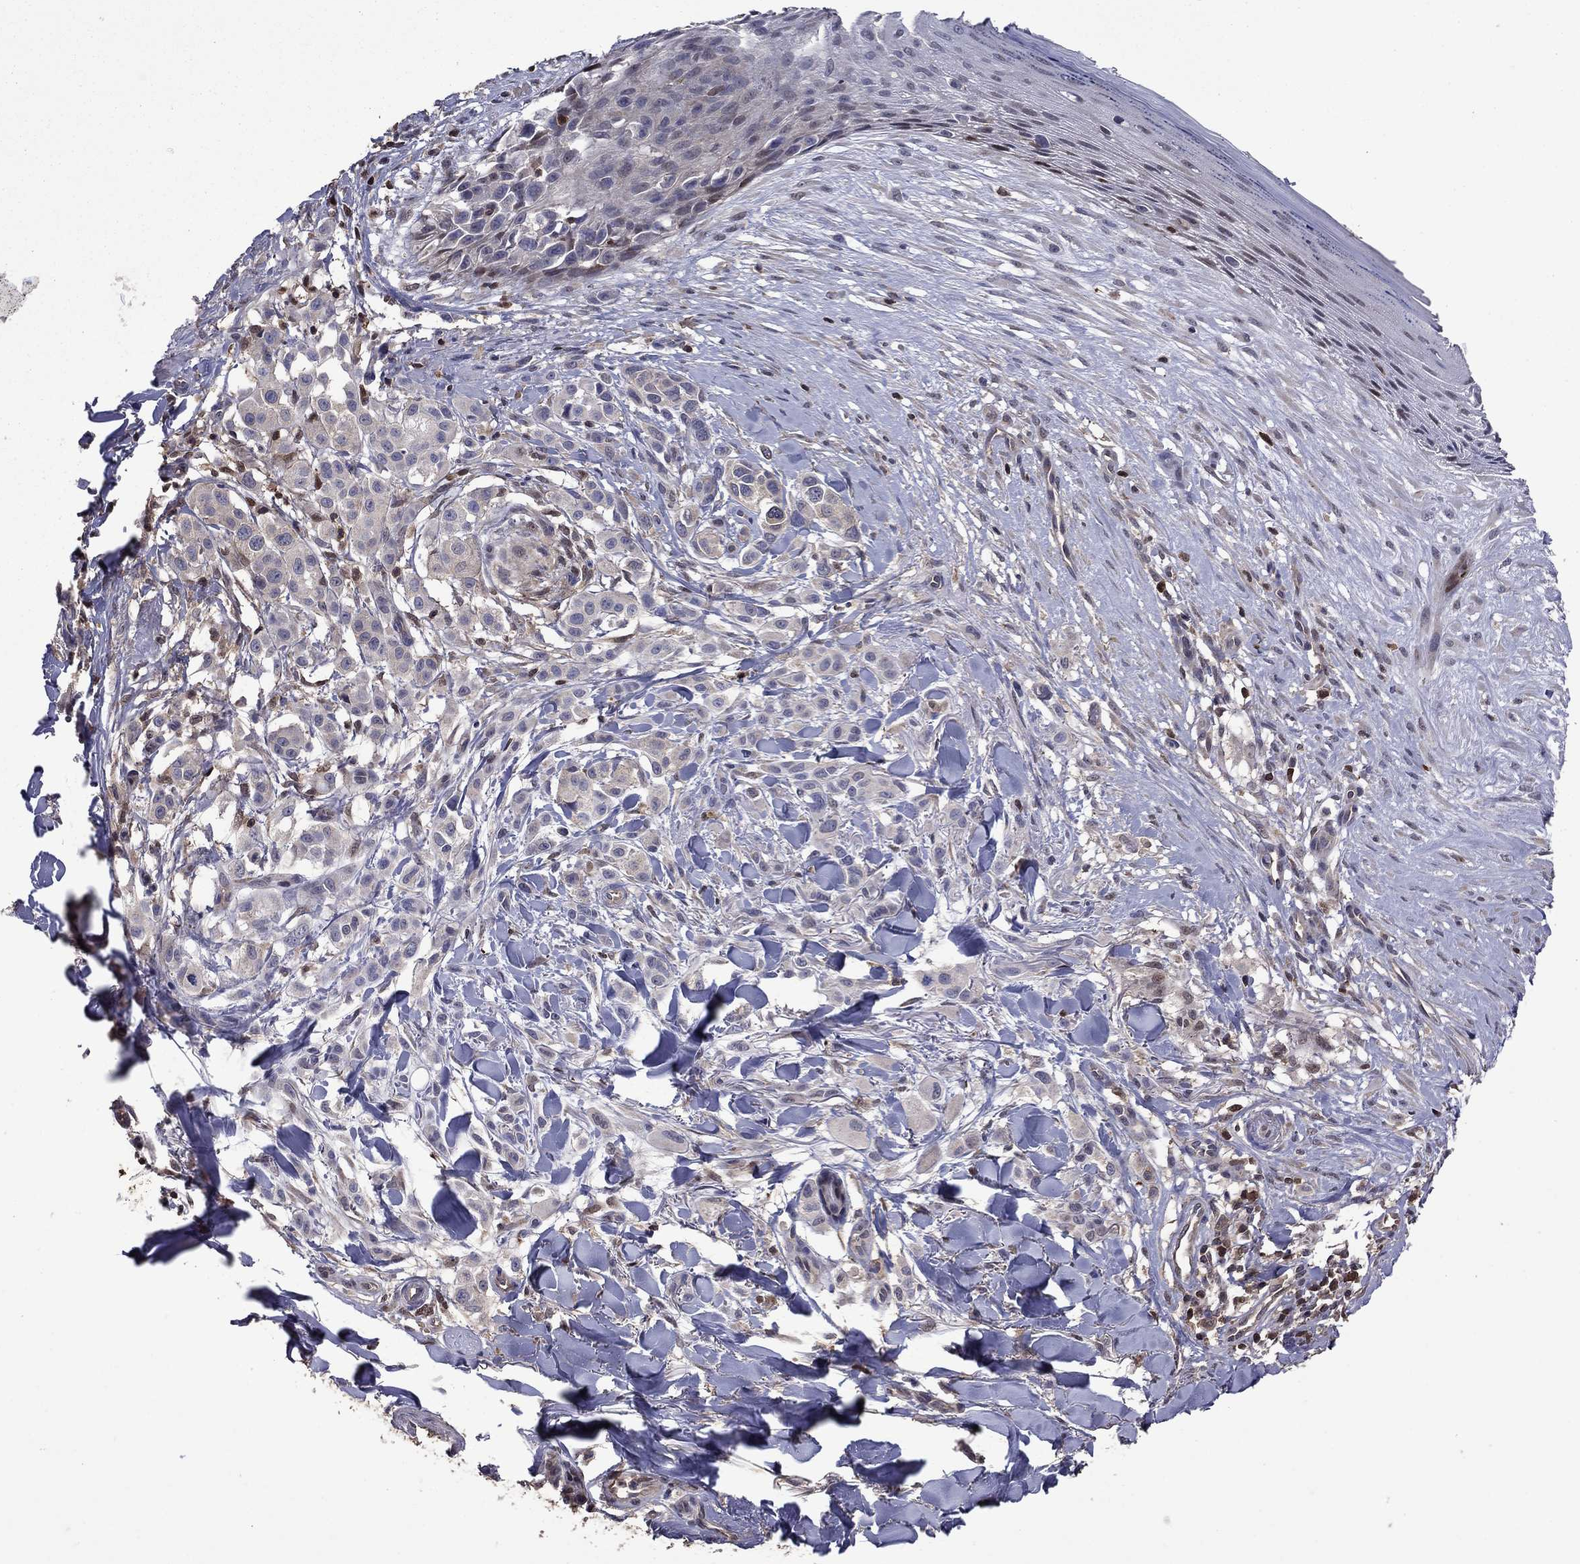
{"staining": {"intensity": "weak", "quantity": "<25%", "location": "cytoplasmic/membranous"}, "tissue": "melanoma", "cell_type": "Tumor cells", "image_type": "cancer", "snomed": [{"axis": "morphology", "description": "Malignant melanoma, NOS"}, {"axis": "topography", "description": "Skin"}], "caption": "This is a histopathology image of IHC staining of melanoma, which shows no positivity in tumor cells.", "gene": "APPBP2", "patient": {"sex": "male", "age": 57}}